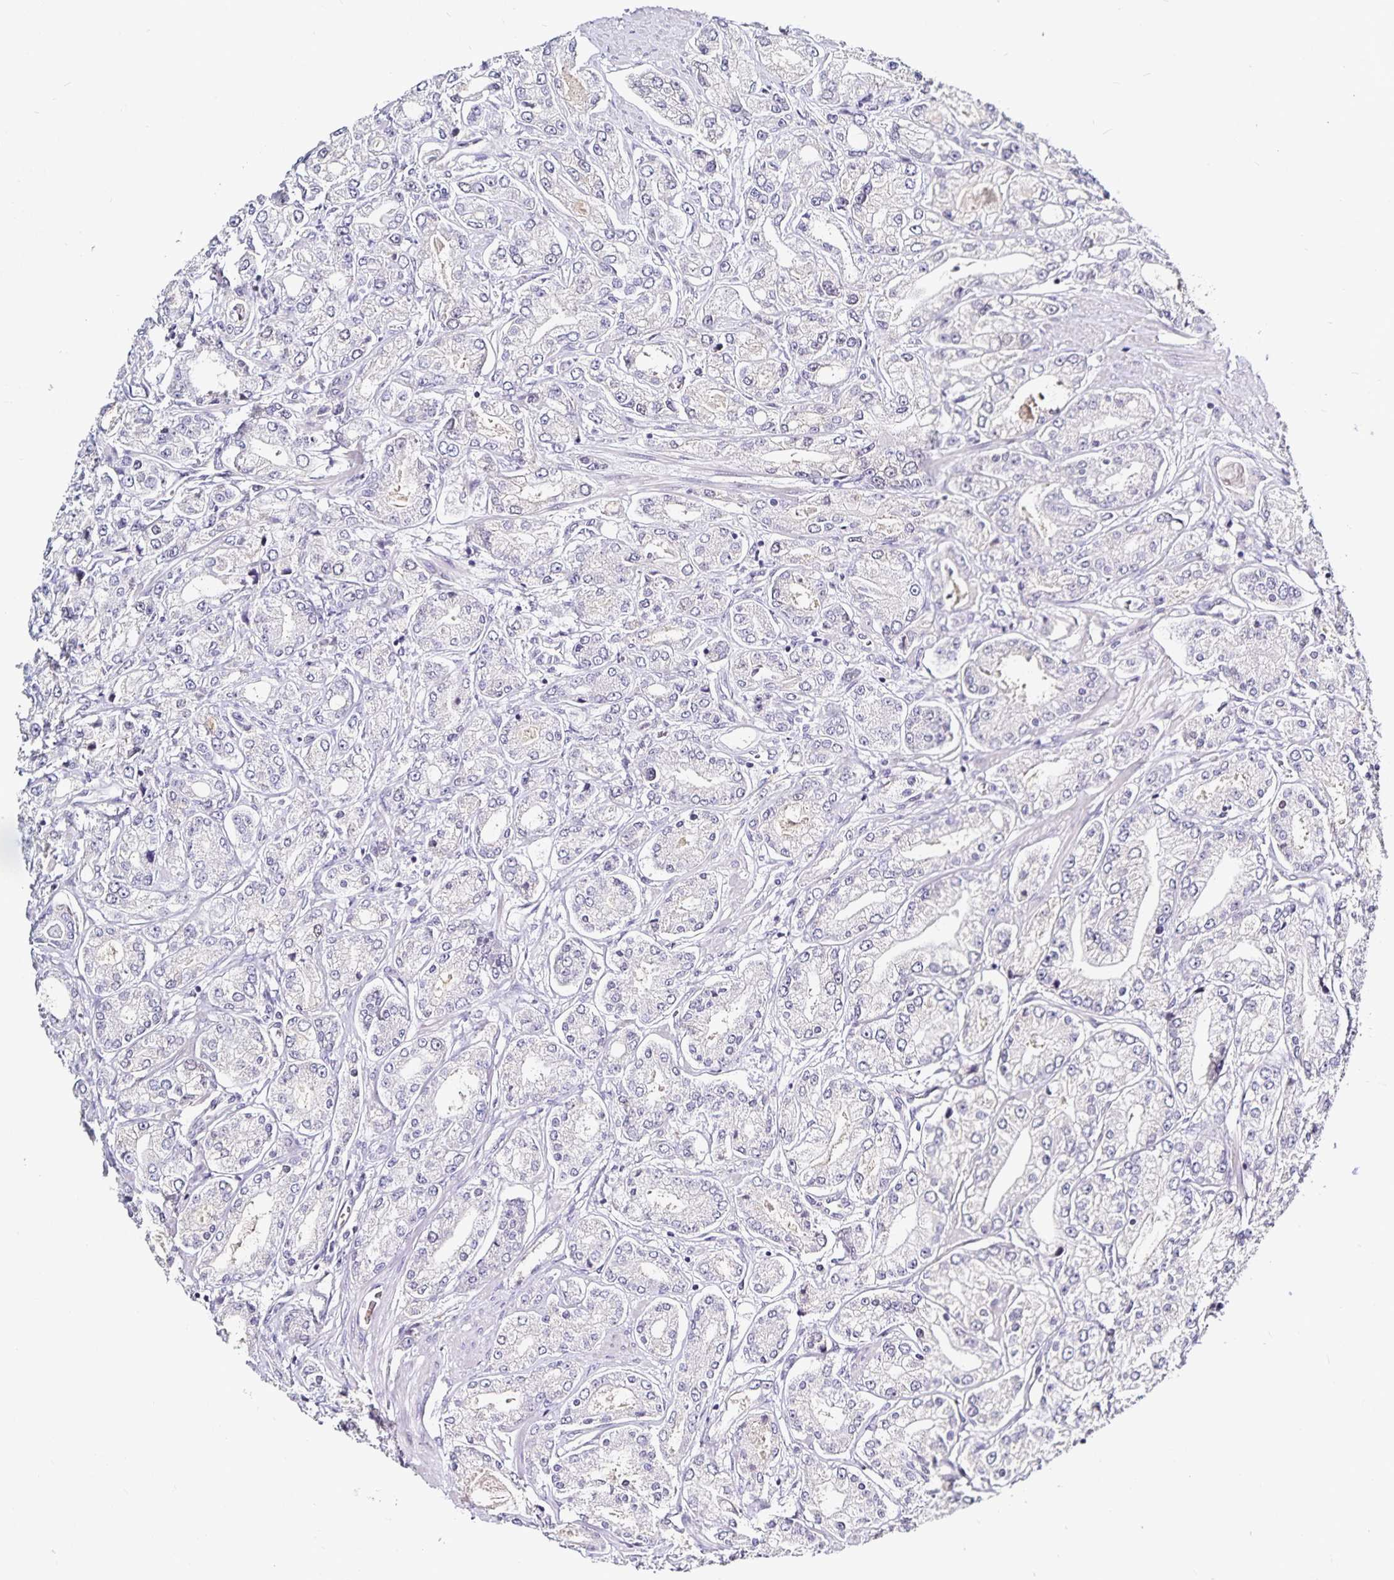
{"staining": {"intensity": "negative", "quantity": "none", "location": "none"}, "tissue": "prostate cancer", "cell_type": "Tumor cells", "image_type": "cancer", "snomed": [{"axis": "morphology", "description": "Adenocarcinoma, High grade"}, {"axis": "topography", "description": "Prostate"}], "caption": "DAB (3,3'-diaminobenzidine) immunohistochemical staining of prostate cancer reveals no significant positivity in tumor cells.", "gene": "TTR", "patient": {"sex": "male", "age": 66}}